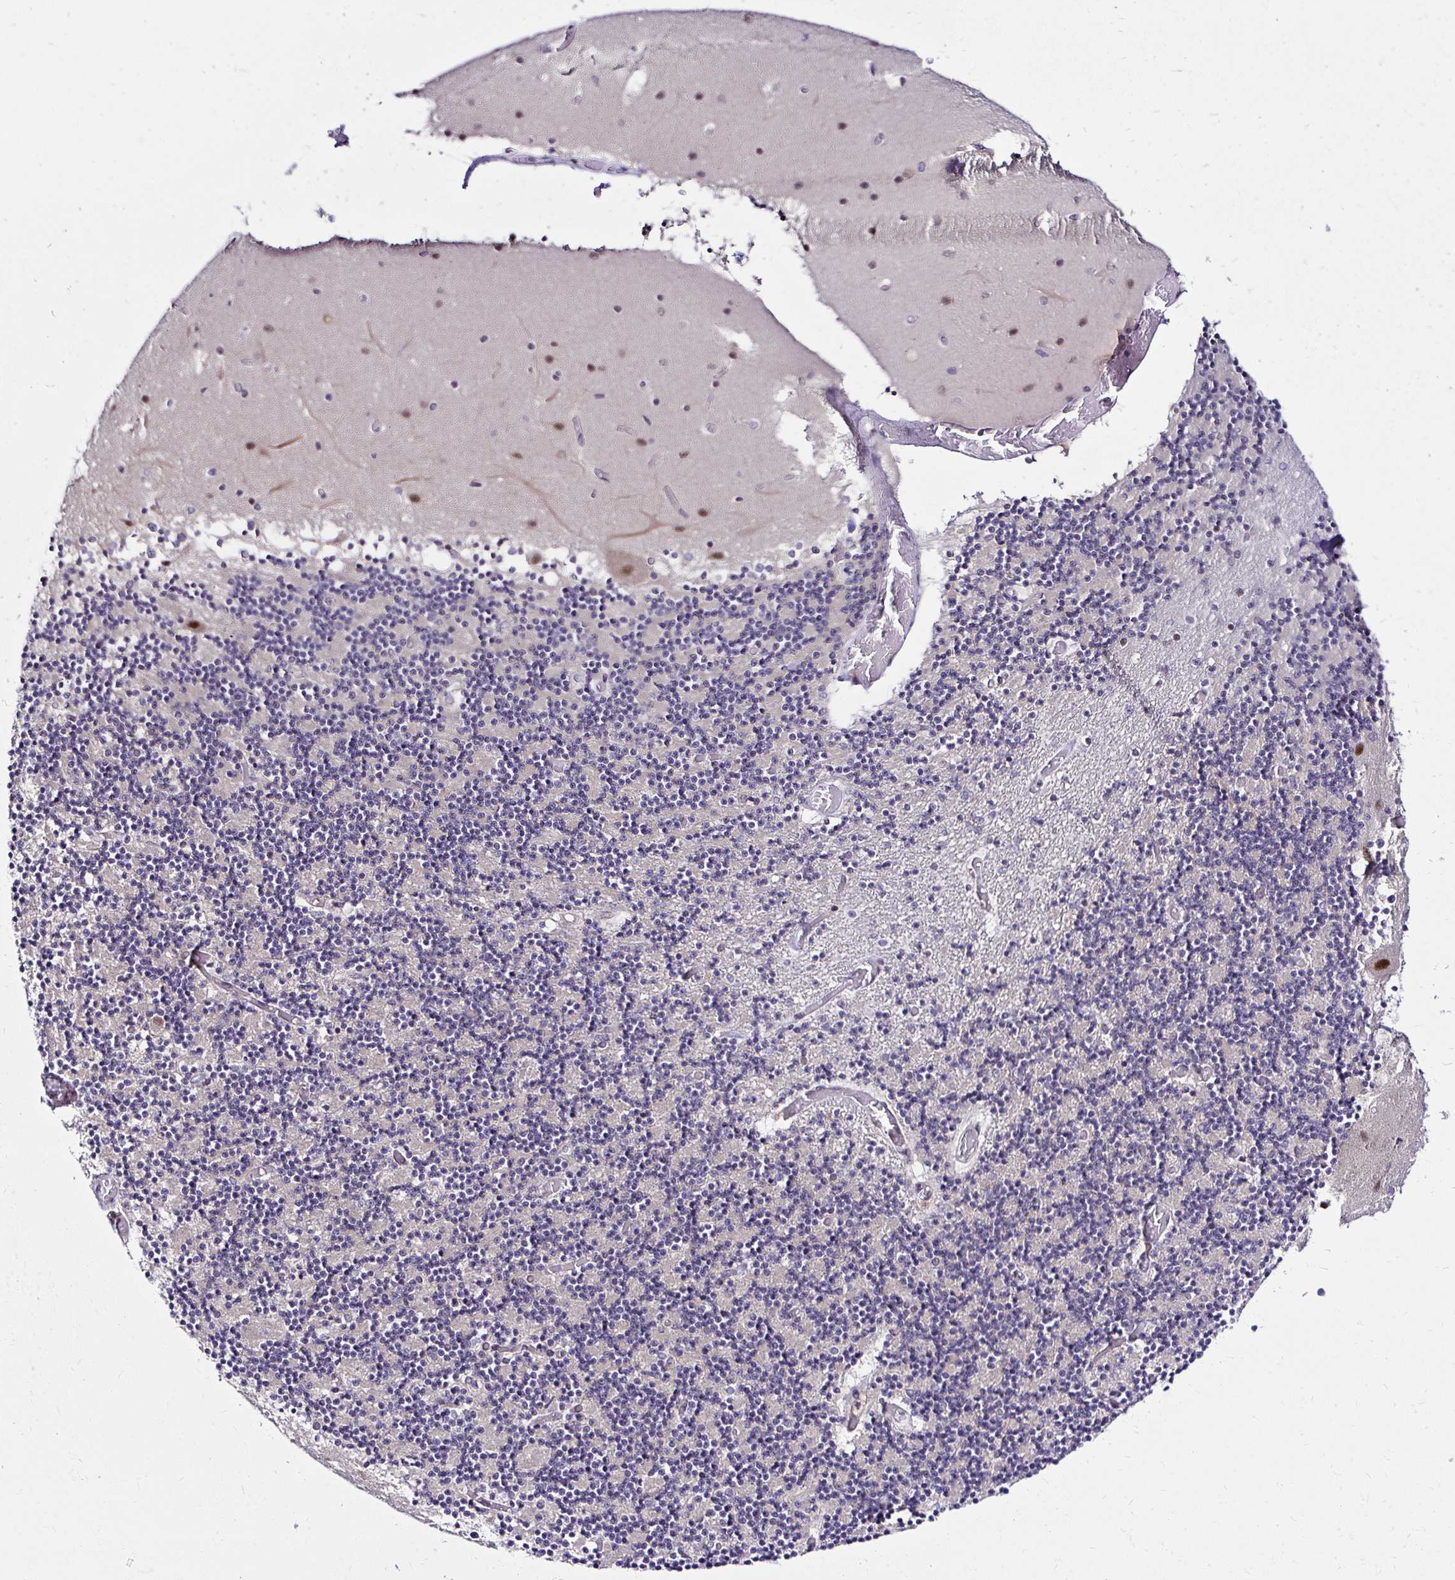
{"staining": {"intensity": "negative", "quantity": "none", "location": "none"}, "tissue": "cerebellum", "cell_type": "Cells in granular layer", "image_type": "normal", "snomed": [{"axis": "morphology", "description": "Normal tissue, NOS"}, {"axis": "topography", "description": "Cerebellum"}], "caption": "Immunohistochemistry micrograph of benign cerebellum: cerebellum stained with DAB exhibits no significant protein expression in cells in granular layer.", "gene": "PSMD3", "patient": {"sex": "female", "age": 28}}